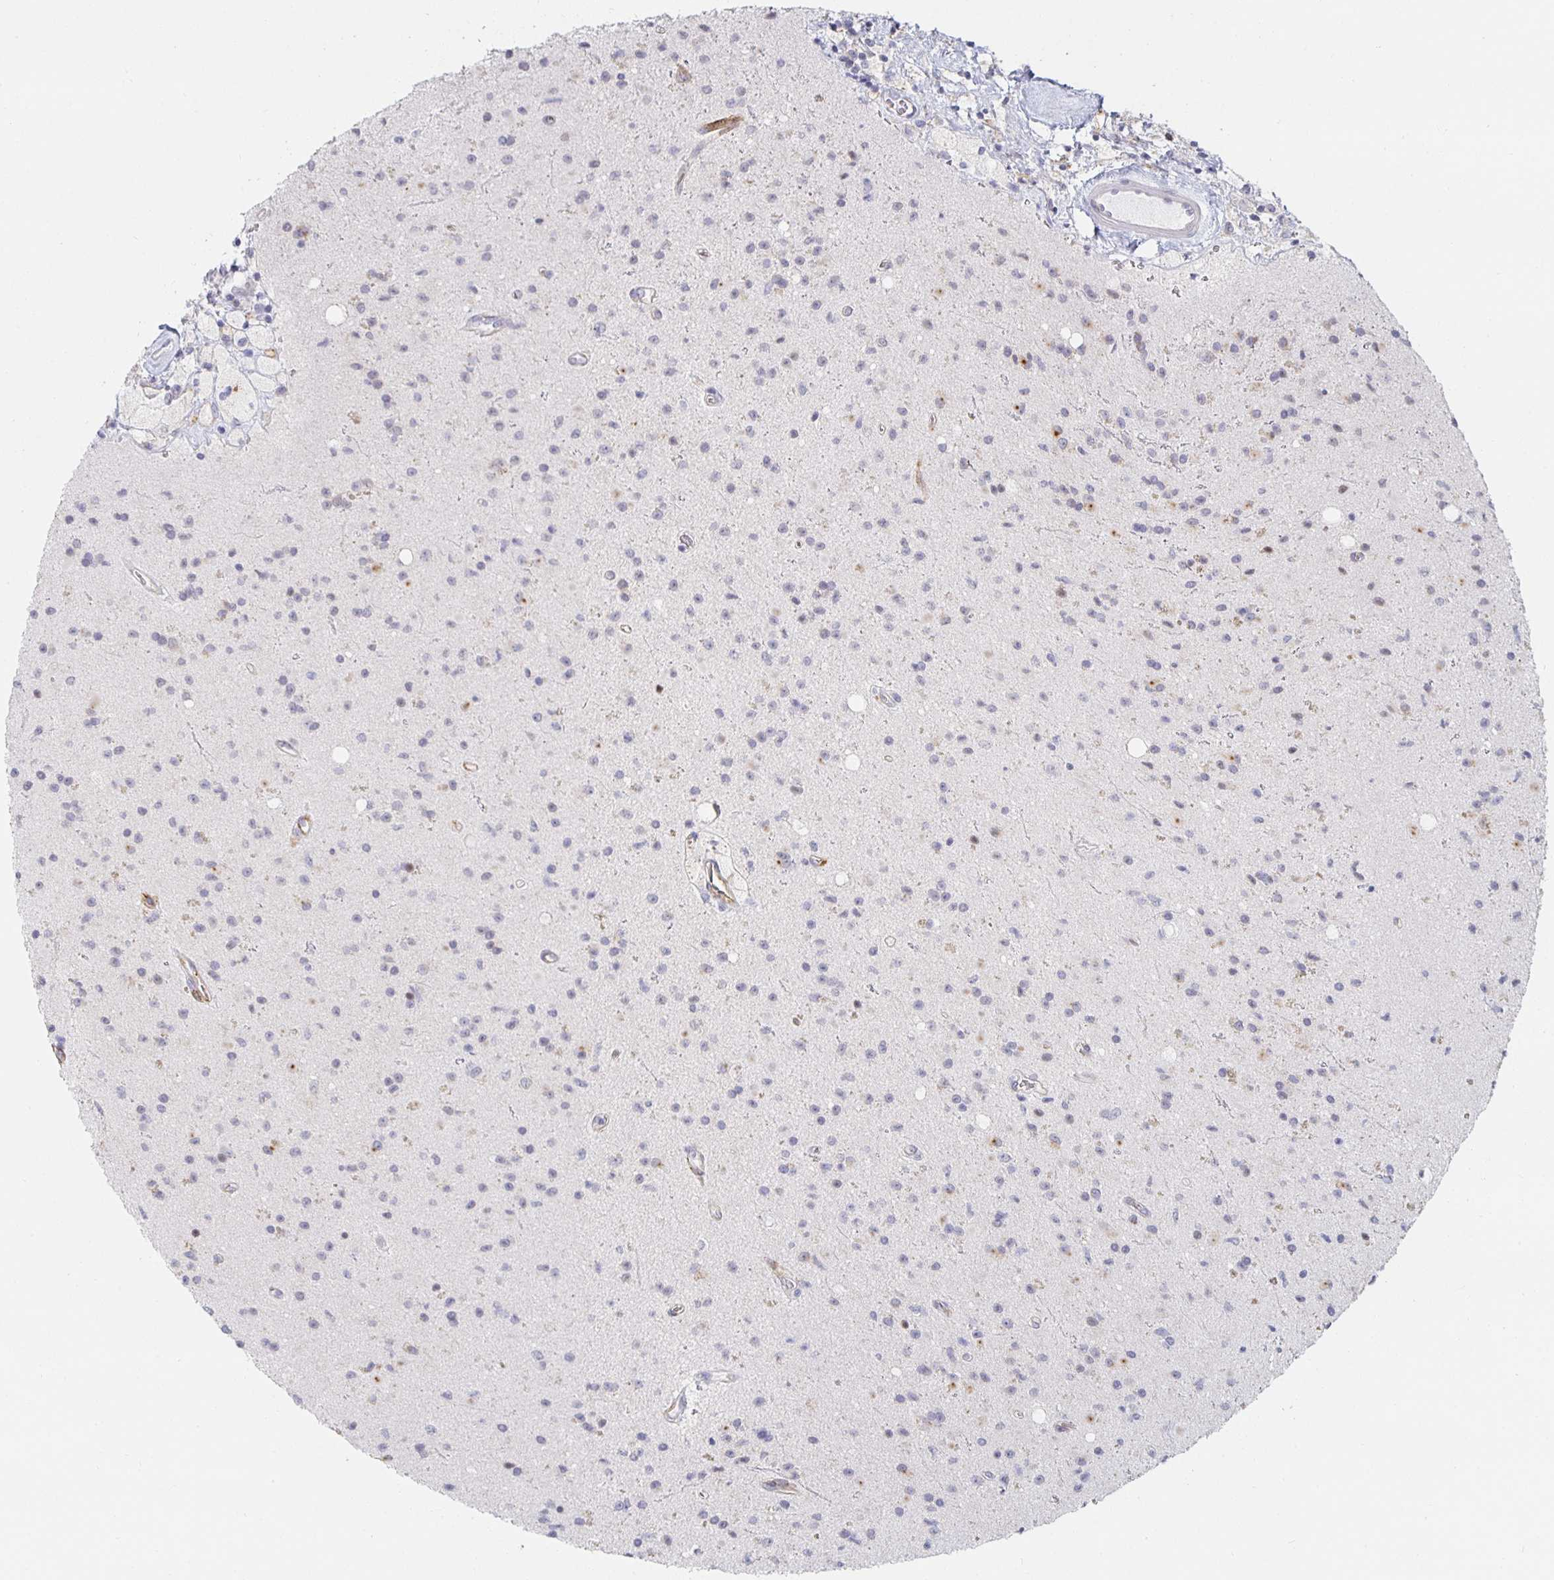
{"staining": {"intensity": "negative", "quantity": "none", "location": "none"}, "tissue": "glioma", "cell_type": "Tumor cells", "image_type": "cancer", "snomed": [{"axis": "morphology", "description": "Glioma, malignant, High grade"}, {"axis": "topography", "description": "Brain"}], "caption": "DAB (3,3'-diaminobenzidine) immunohistochemical staining of glioma exhibits no significant positivity in tumor cells. Nuclei are stained in blue.", "gene": "S100G", "patient": {"sex": "male", "age": 36}}